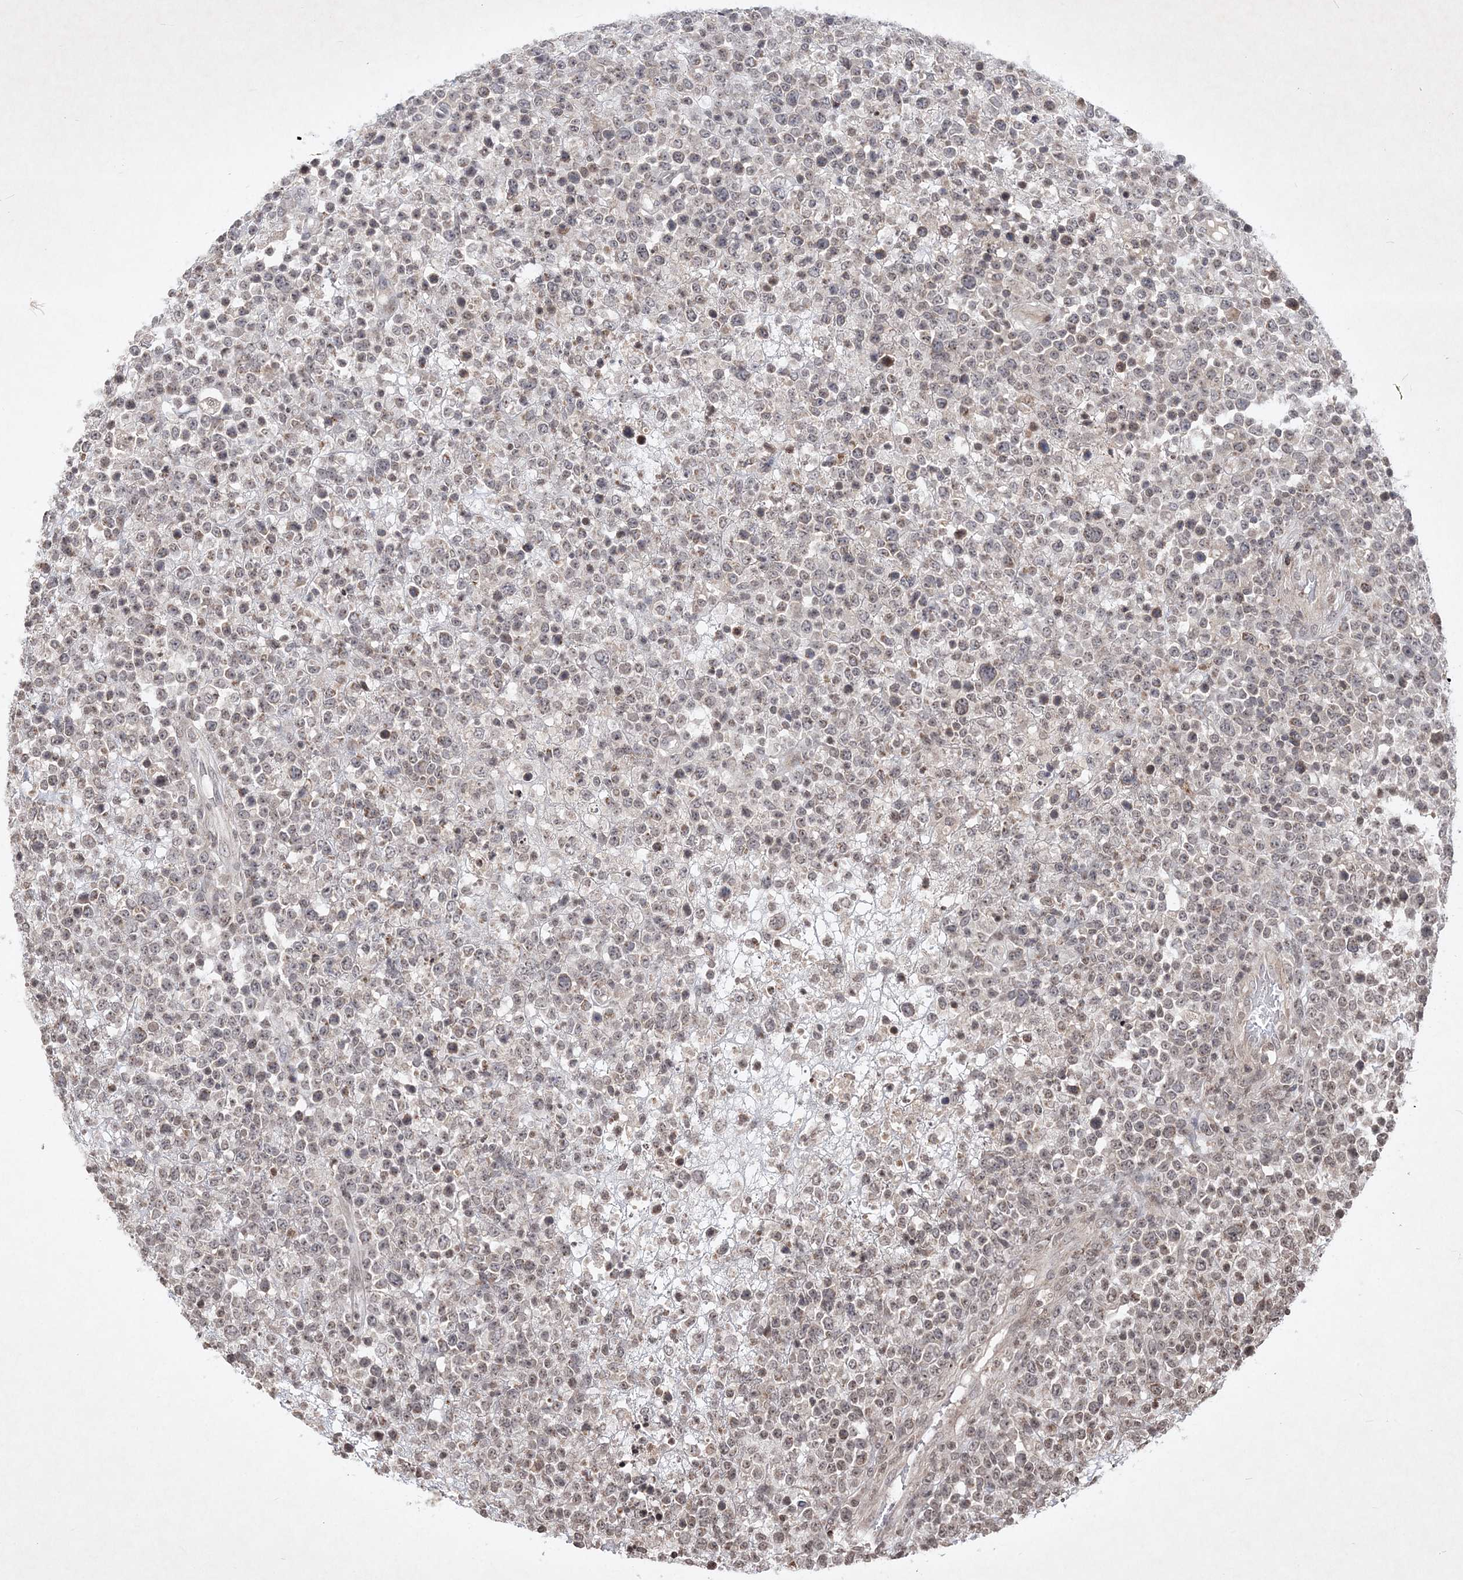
{"staining": {"intensity": "weak", "quantity": "25%-75%", "location": "nuclear"}, "tissue": "lymphoma", "cell_type": "Tumor cells", "image_type": "cancer", "snomed": [{"axis": "morphology", "description": "Malignant lymphoma, non-Hodgkin's type, High grade"}, {"axis": "topography", "description": "Colon"}], "caption": "High-grade malignant lymphoma, non-Hodgkin's type stained for a protein shows weak nuclear positivity in tumor cells. (Brightfield microscopy of DAB IHC at high magnification).", "gene": "SOWAHB", "patient": {"sex": "female", "age": 53}}